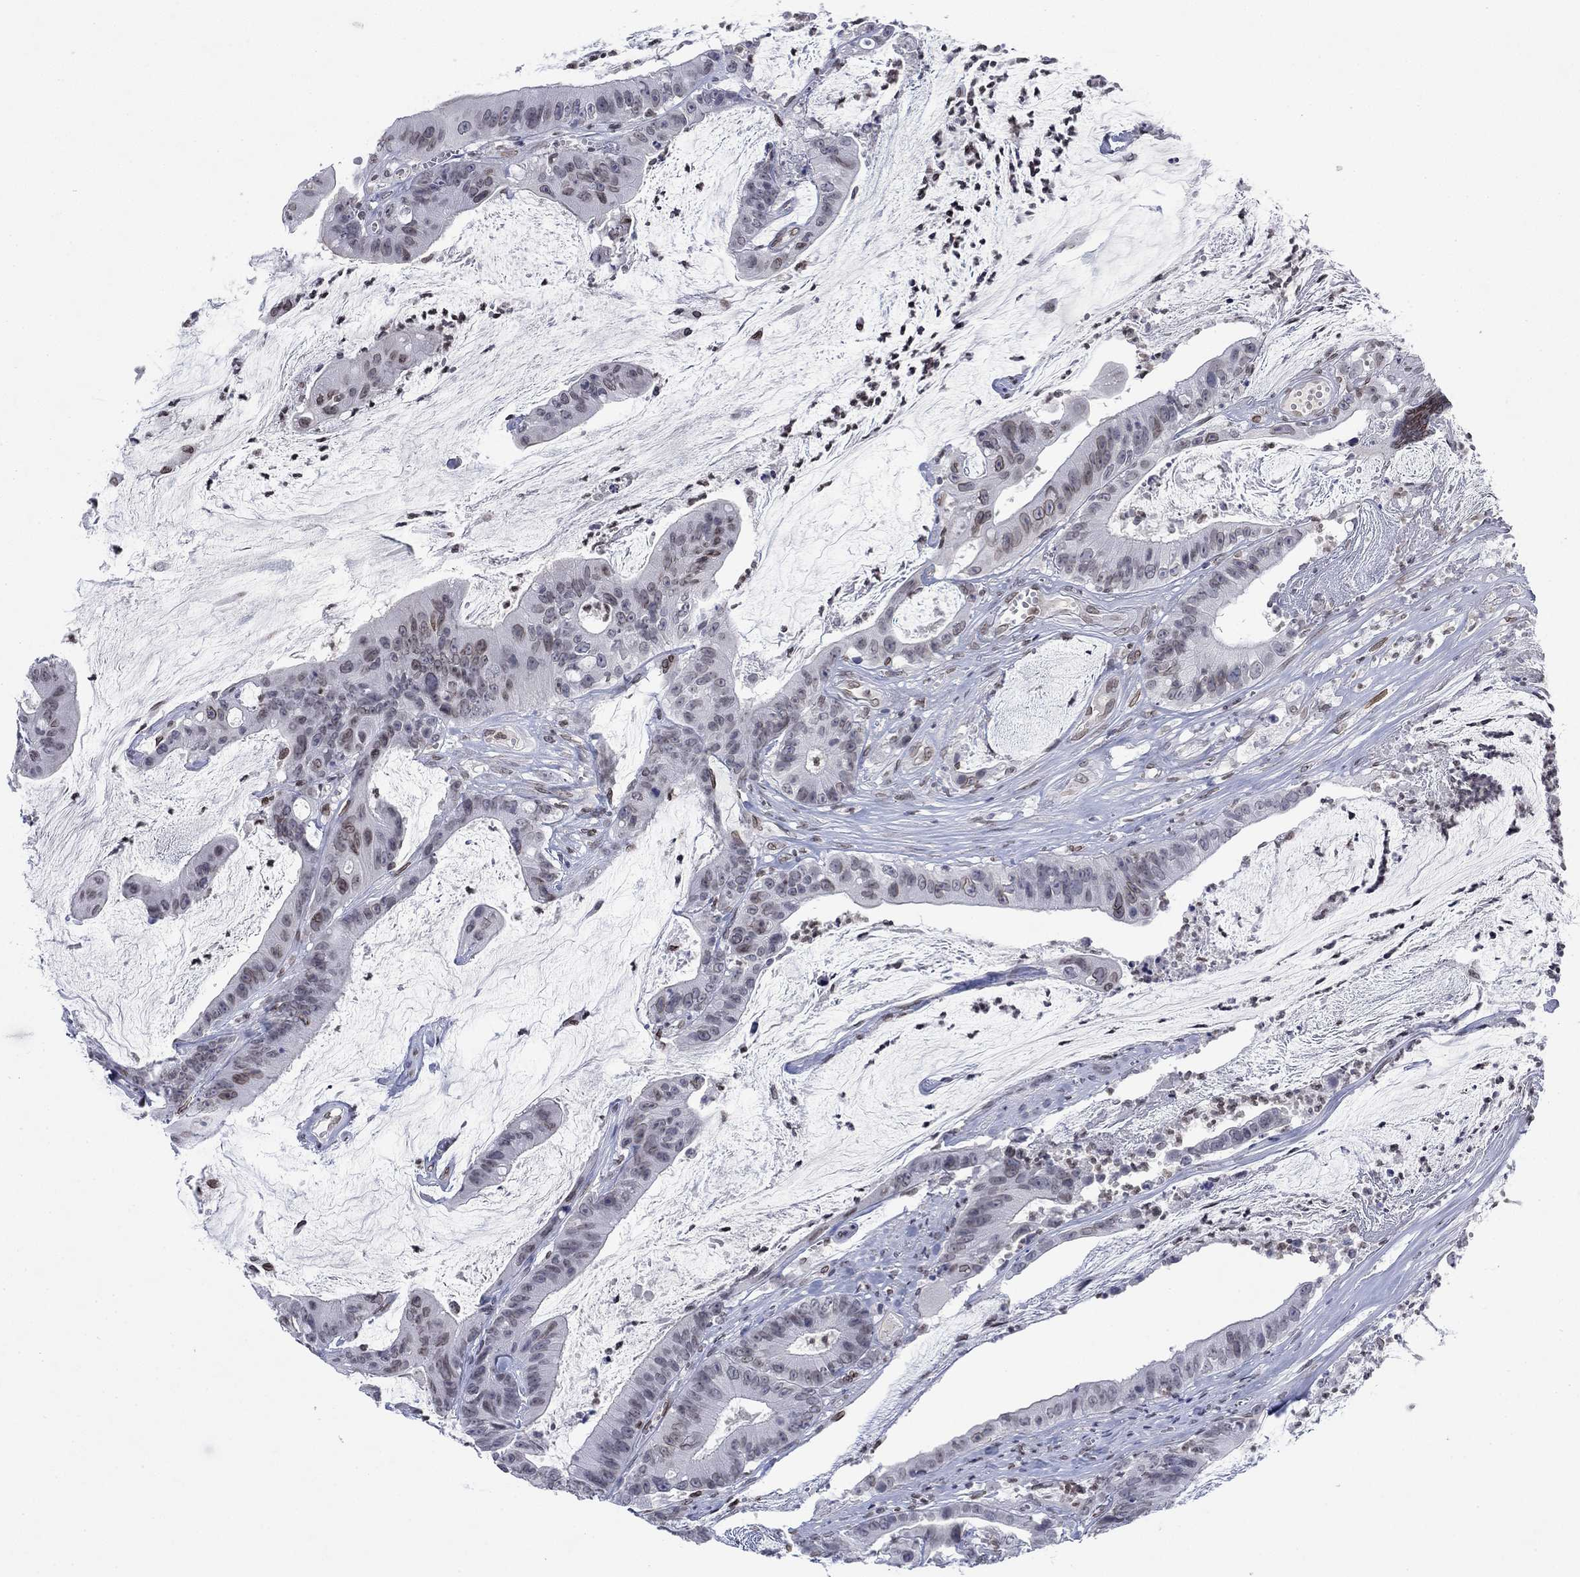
{"staining": {"intensity": "moderate", "quantity": "<25%", "location": "nuclear"}, "tissue": "colorectal cancer", "cell_type": "Tumor cells", "image_type": "cancer", "snomed": [{"axis": "morphology", "description": "Adenocarcinoma, NOS"}, {"axis": "topography", "description": "Colon"}], "caption": "The histopathology image reveals immunohistochemical staining of colorectal cancer. There is moderate nuclear positivity is seen in about <25% of tumor cells.", "gene": "TOR1AIP1", "patient": {"sex": "female", "age": 69}}